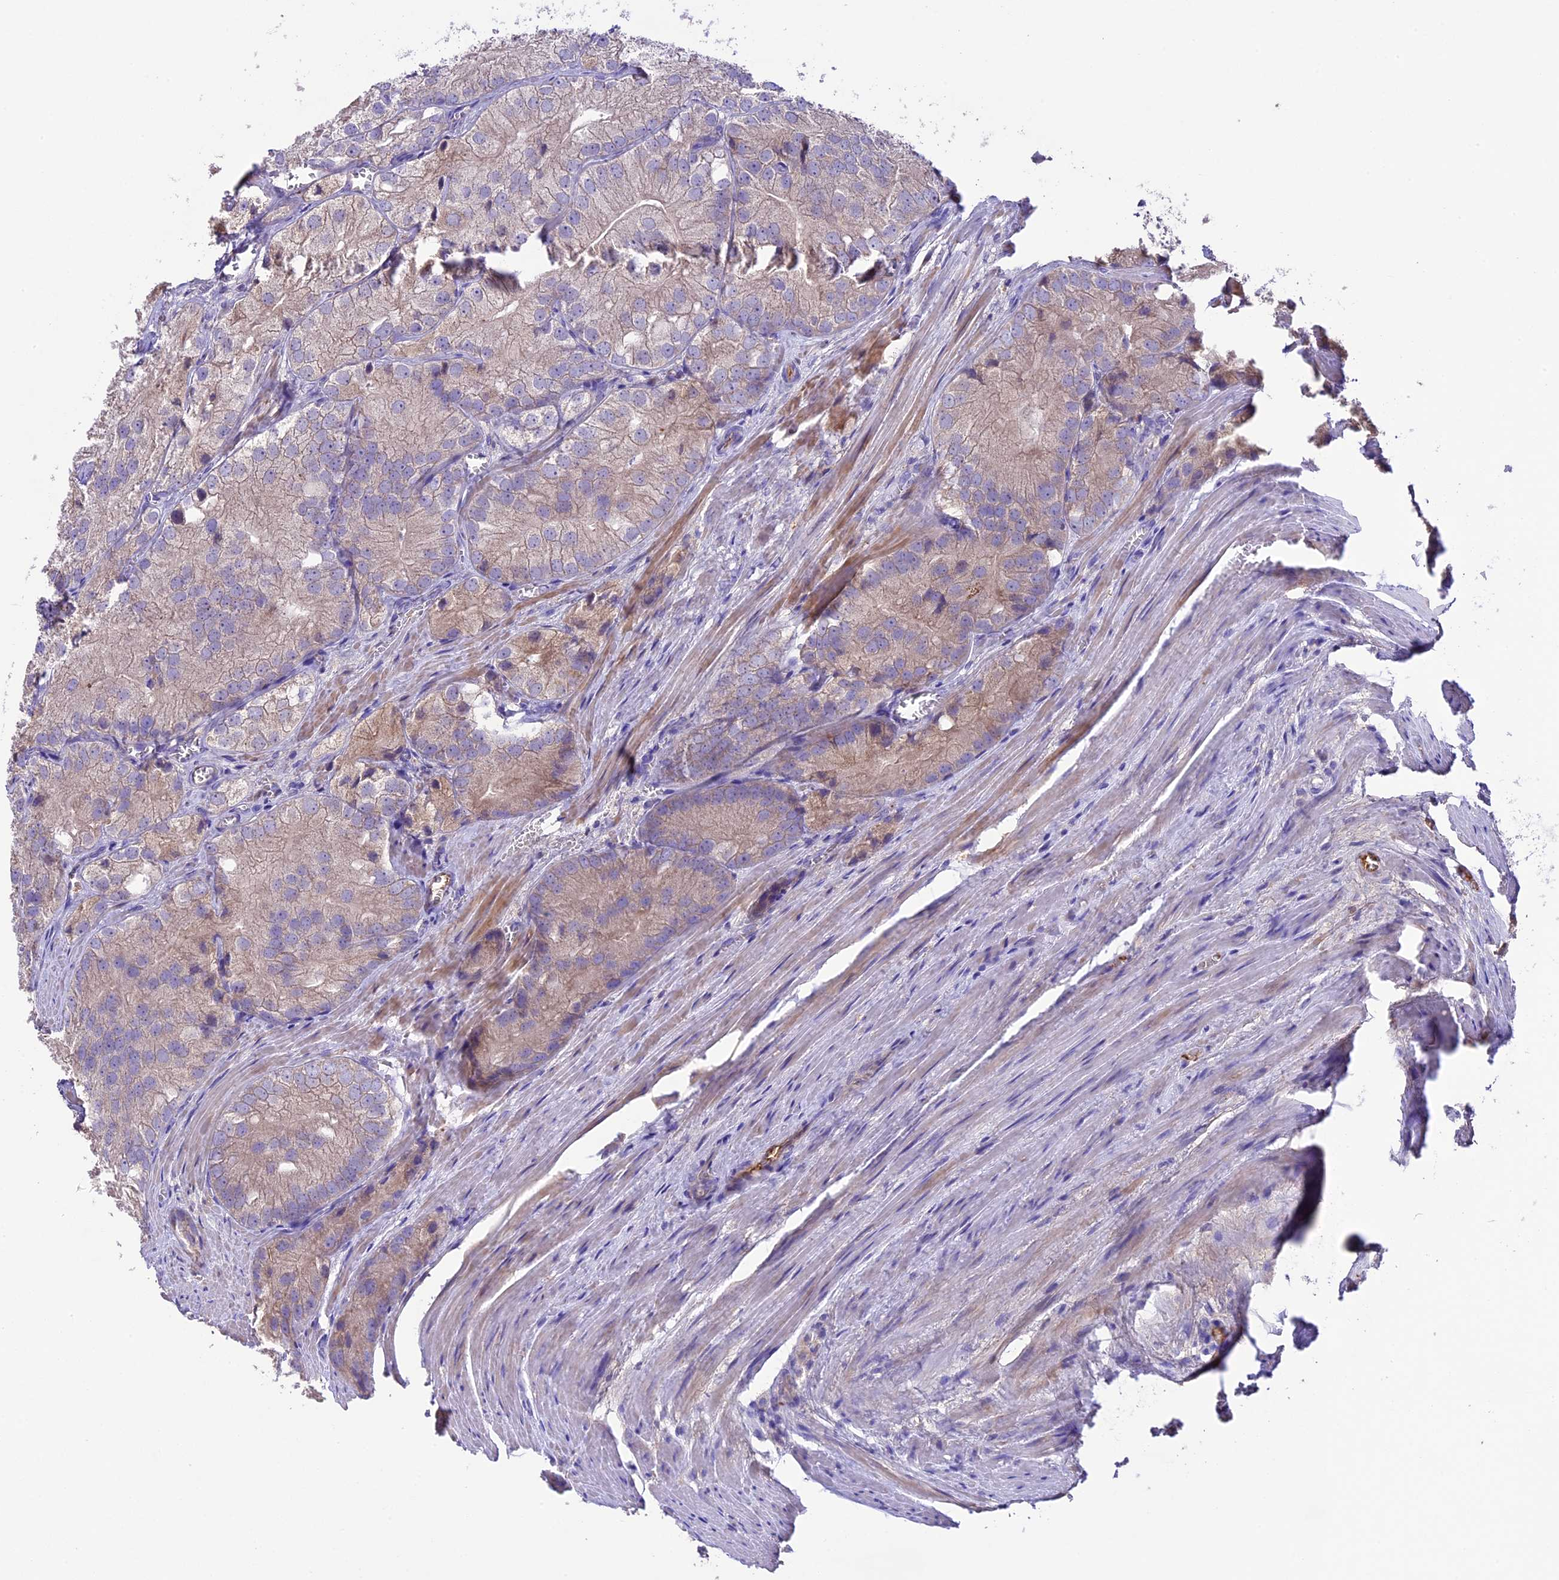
{"staining": {"intensity": "negative", "quantity": "none", "location": "none"}, "tissue": "prostate cancer", "cell_type": "Tumor cells", "image_type": "cancer", "snomed": [{"axis": "morphology", "description": "Adenocarcinoma, Low grade"}, {"axis": "topography", "description": "Prostate"}], "caption": "Prostate cancer (adenocarcinoma (low-grade)) stained for a protein using IHC shows no positivity tumor cells.", "gene": "TCP11L2", "patient": {"sex": "male", "age": 69}}